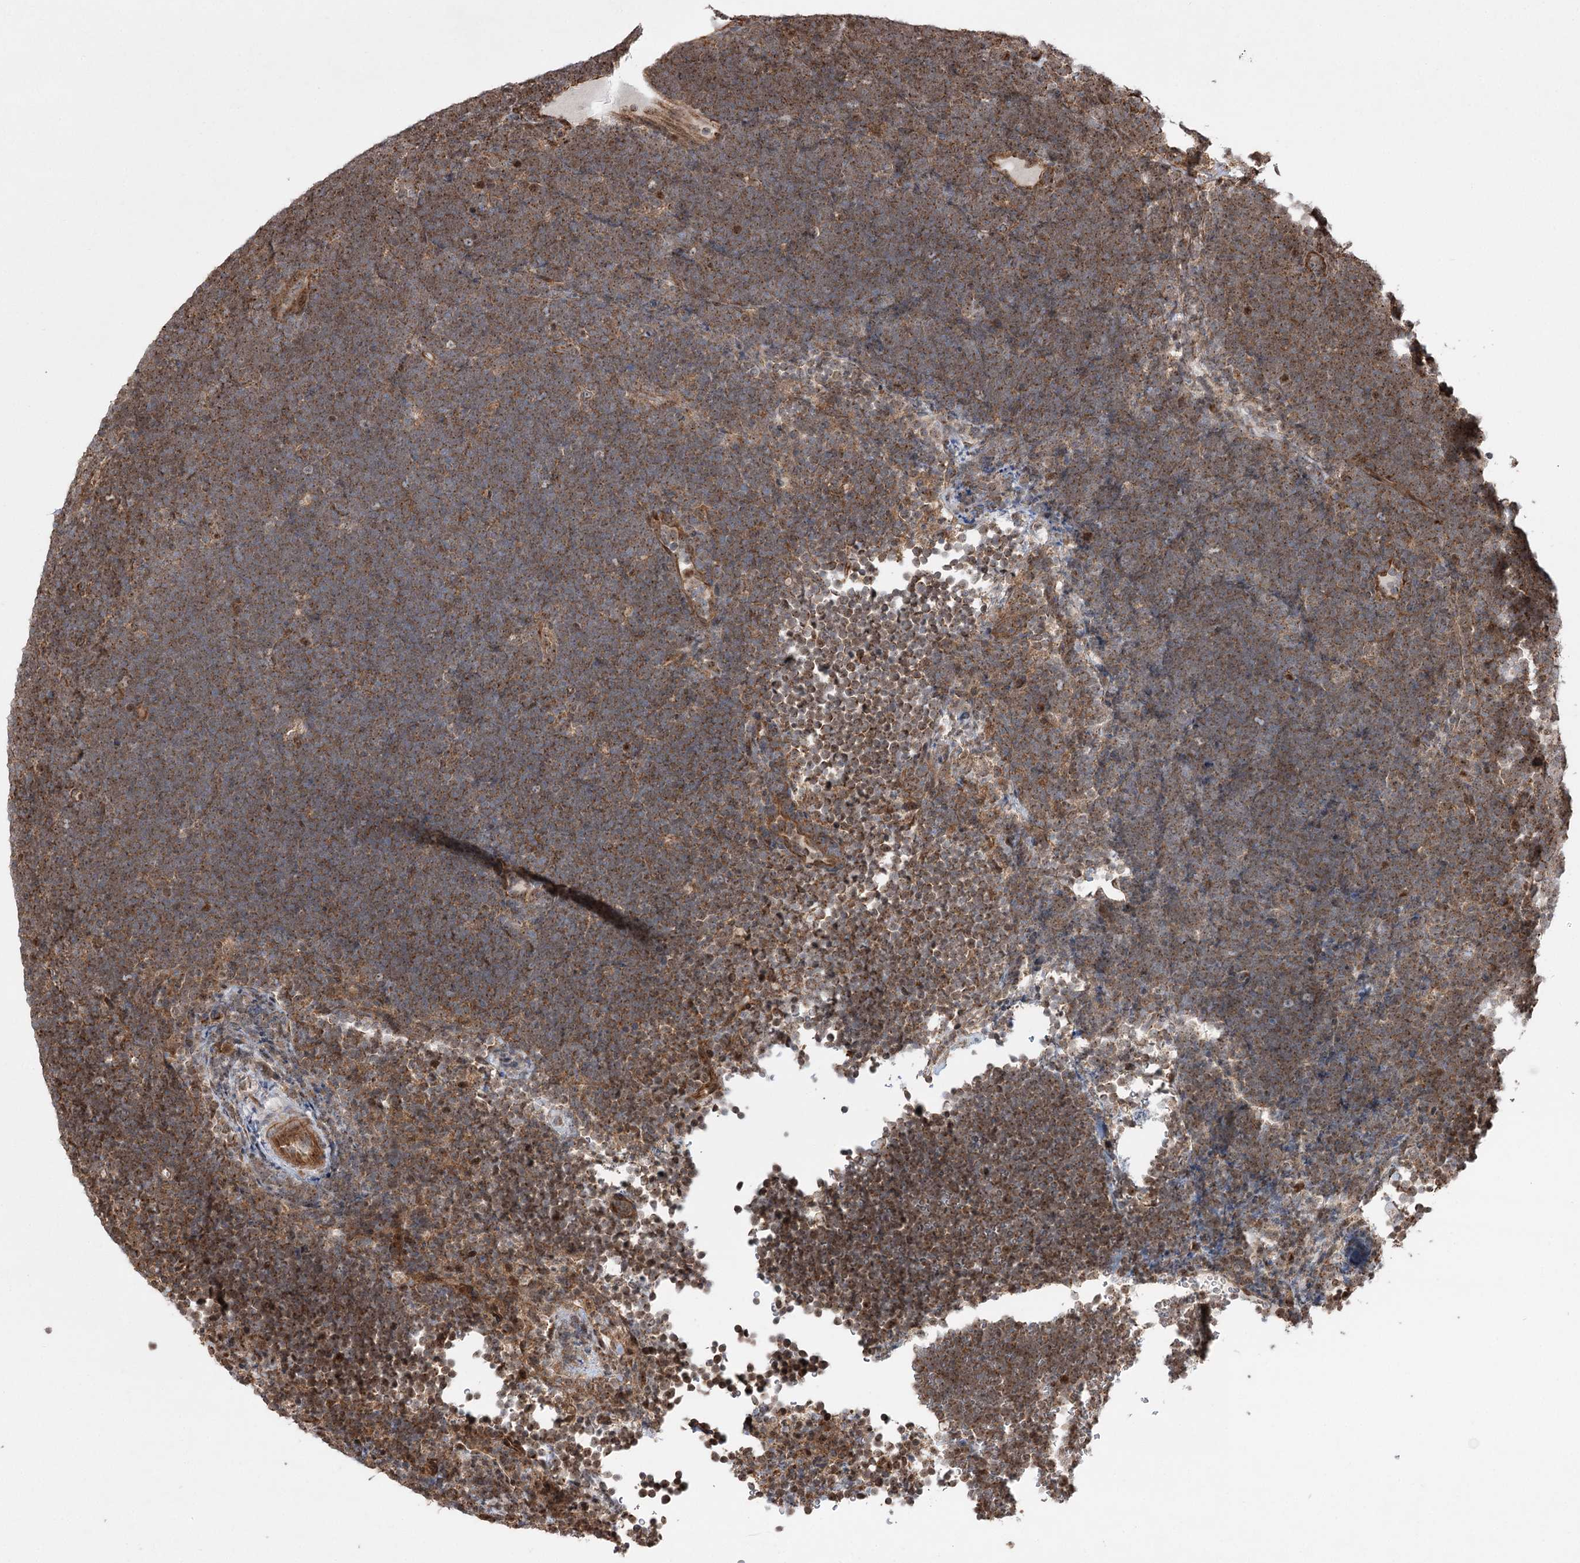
{"staining": {"intensity": "moderate", "quantity": ">75%", "location": "cytoplasmic/membranous"}, "tissue": "lymphoma", "cell_type": "Tumor cells", "image_type": "cancer", "snomed": [{"axis": "morphology", "description": "Malignant lymphoma, non-Hodgkin's type, High grade"}, {"axis": "topography", "description": "Lymph node"}], "caption": "Immunohistochemistry (IHC) (DAB (3,3'-diaminobenzidine)) staining of human lymphoma exhibits moderate cytoplasmic/membranous protein expression in about >75% of tumor cells. The staining is performed using DAB brown chromogen to label protein expression. The nuclei are counter-stained blue using hematoxylin.", "gene": "SERINC5", "patient": {"sex": "male", "age": 13}}